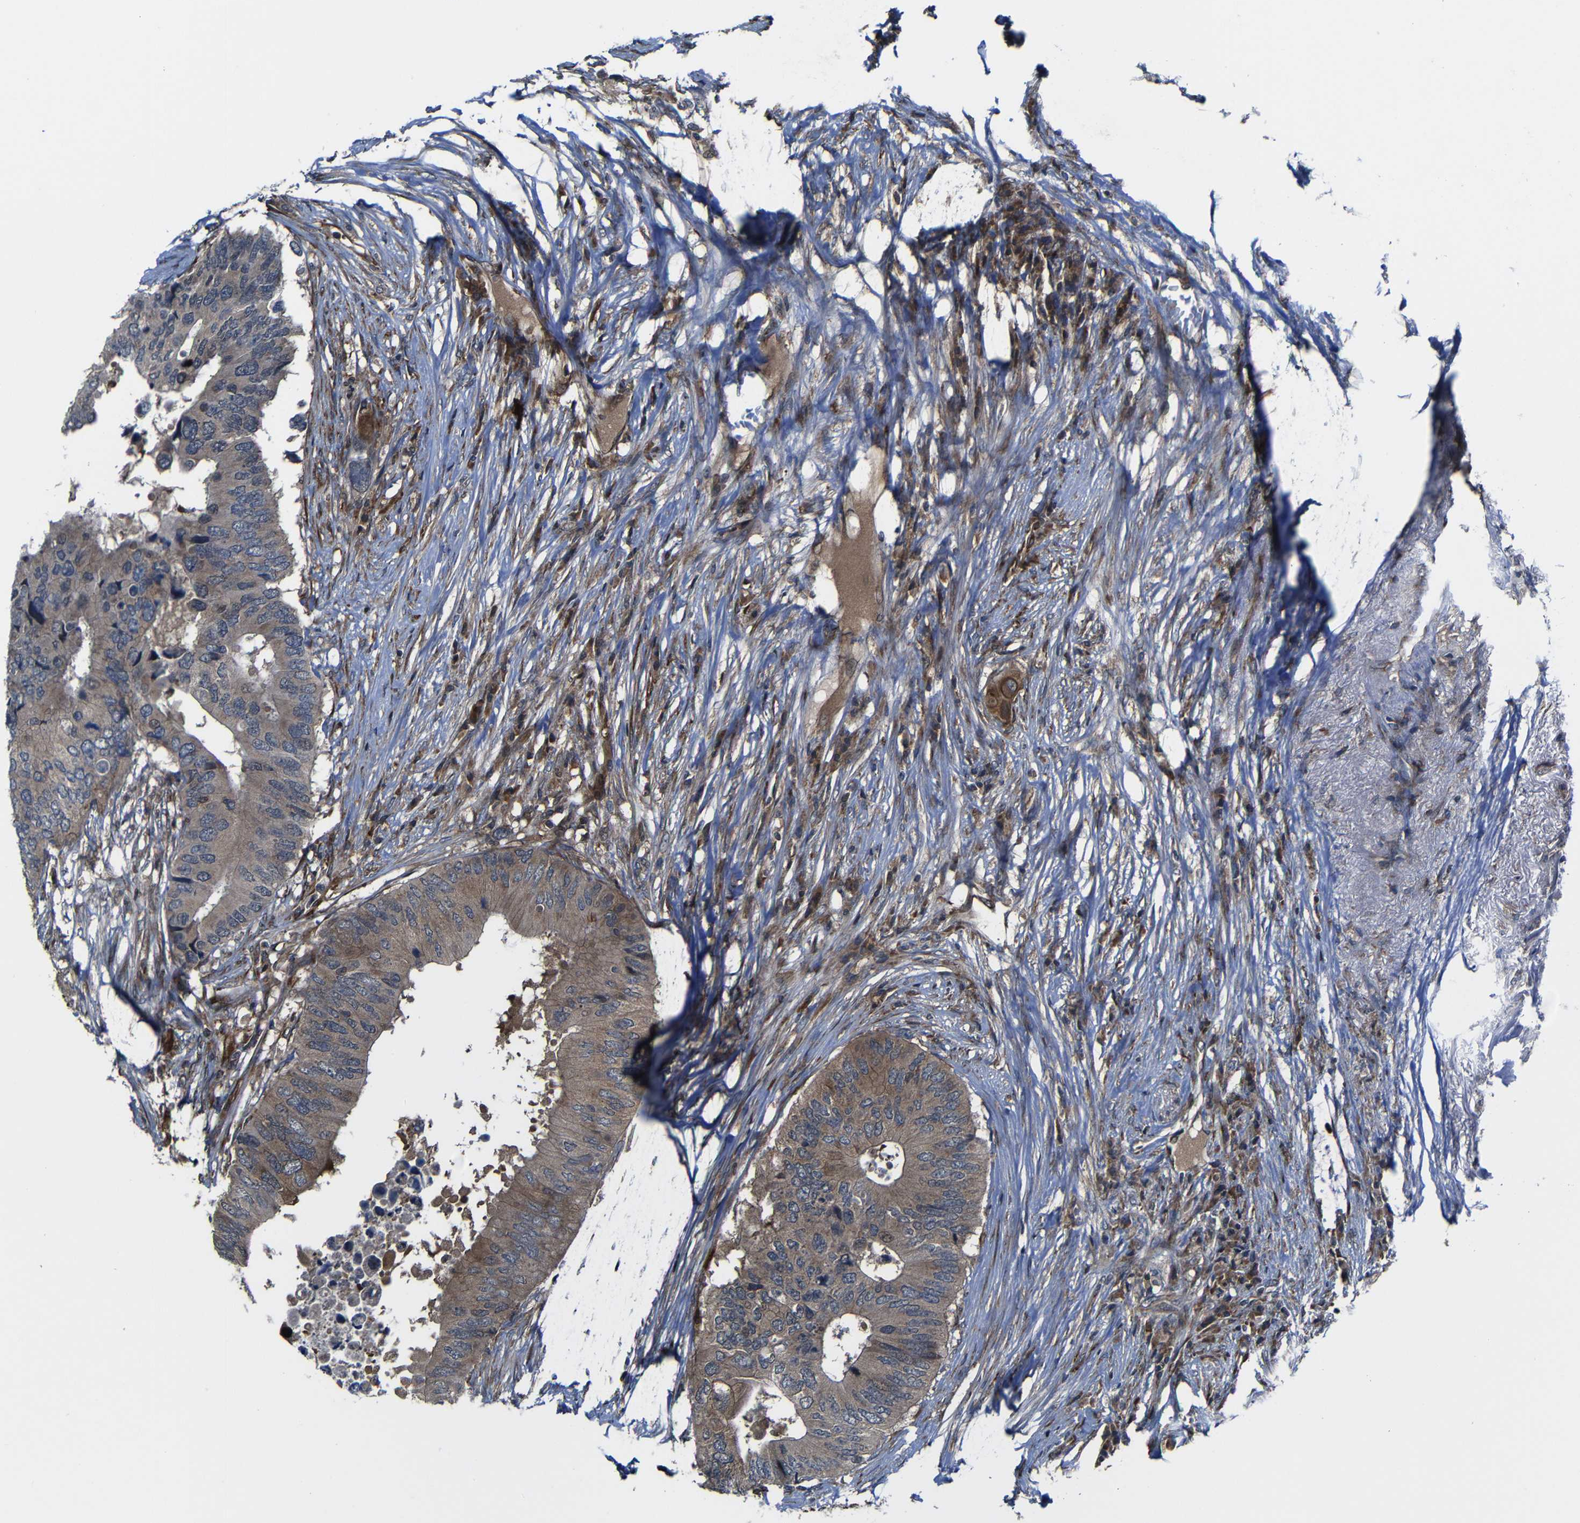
{"staining": {"intensity": "moderate", "quantity": ">75%", "location": "cytoplasmic/membranous"}, "tissue": "colorectal cancer", "cell_type": "Tumor cells", "image_type": "cancer", "snomed": [{"axis": "morphology", "description": "Adenocarcinoma, NOS"}, {"axis": "topography", "description": "Colon"}], "caption": "Protein expression by IHC reveals moderate cytoplasmic/membranous expression in approximately >75% of tumor cells in adenocarcinoma (colorectal).", "gene": "KIAA0513", "patient": {"sex": "male", "age": 71}}